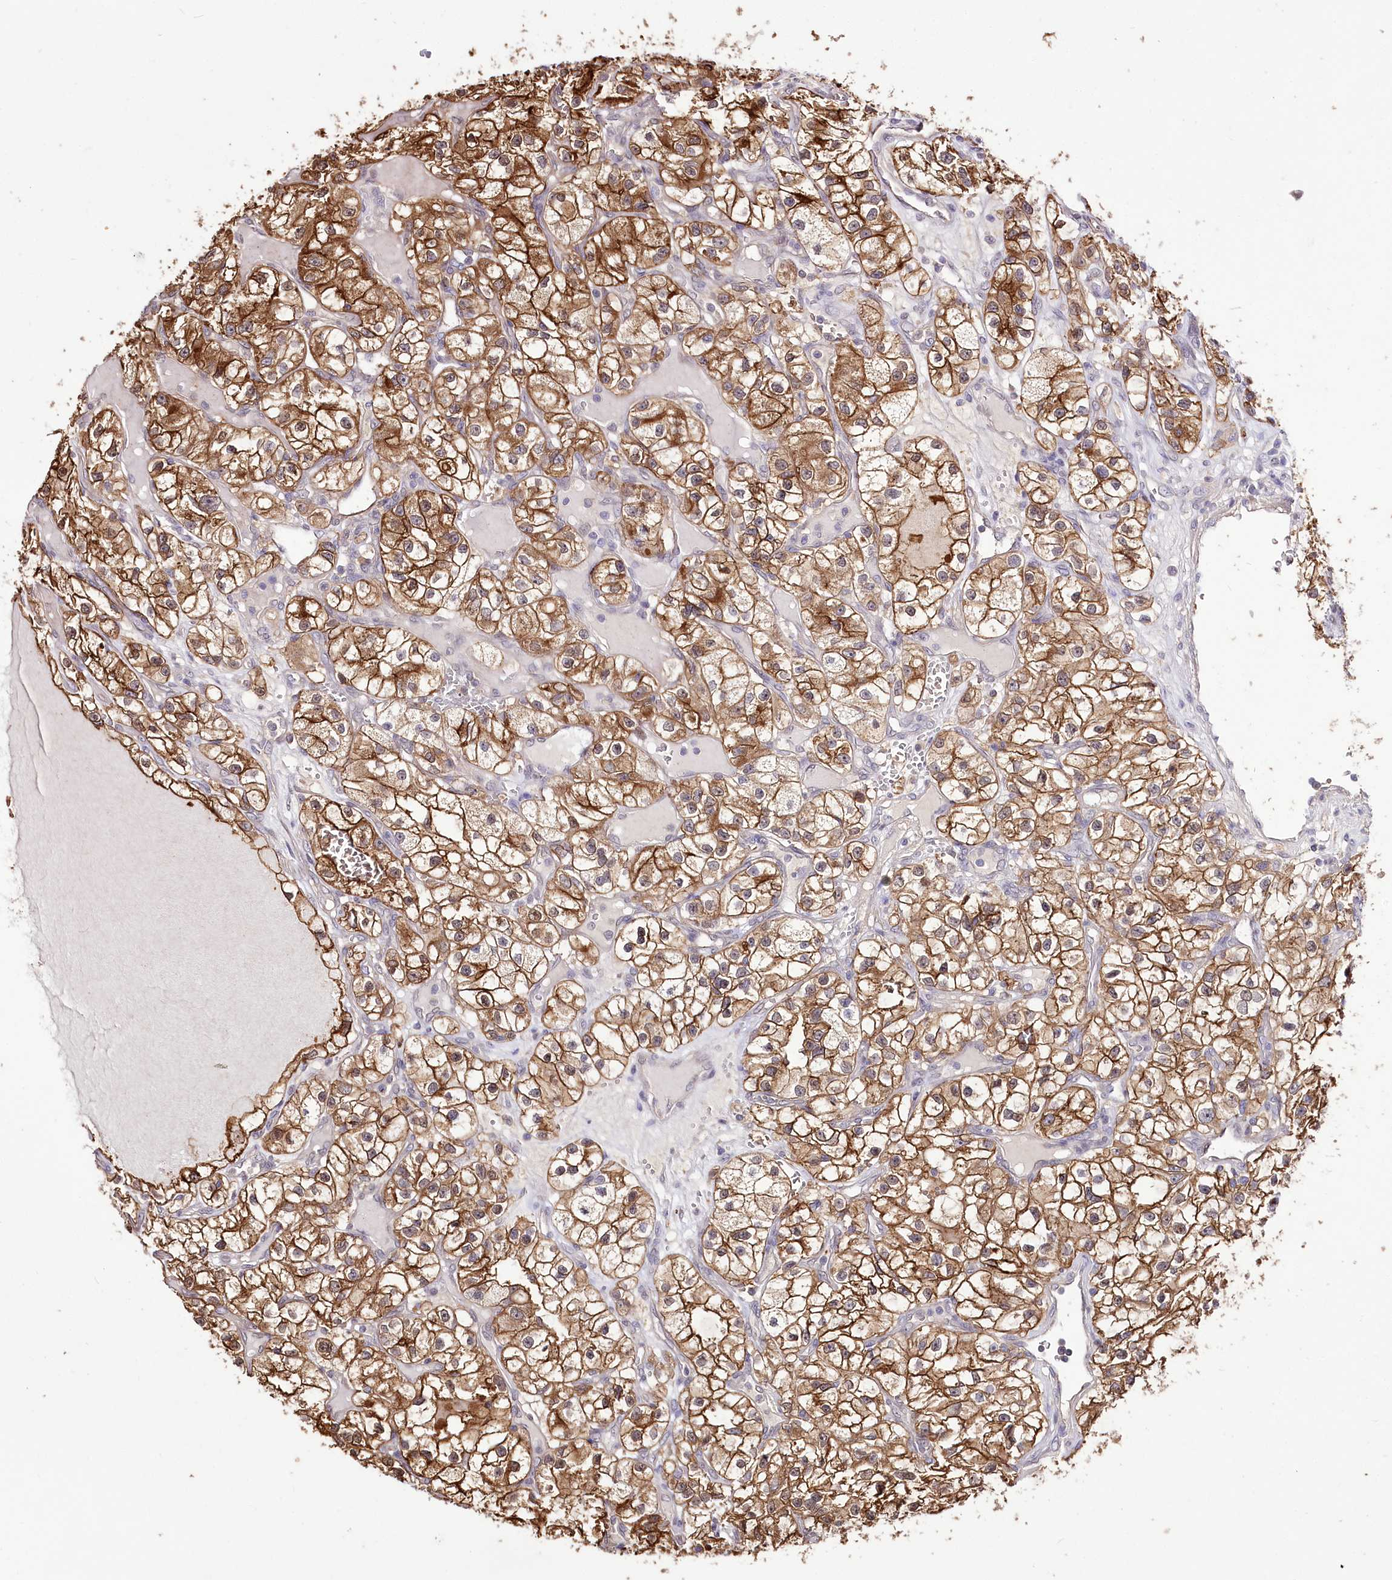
{"staining": {"intensity": "strong", "quantity": ">75%", "location": "cytoplasmic/membranous"}, "tissue": "renal cancer", "cell_type": "Tumor cells", "image_type": "cancer", "snomed": [{"axis": "morphology", "description": "Adenocarcinoma, NOS"}, {"axis": "topography", "description": "Kidney"}], "caption": "Immunohistochemical staining of human renal adenocarcinoma demonstrates strong cytoplasmic/membranous protein expression in about >75% of tumor cells.", "gene": "UGP2", "patient": {"sex": "female", "age": 57}}